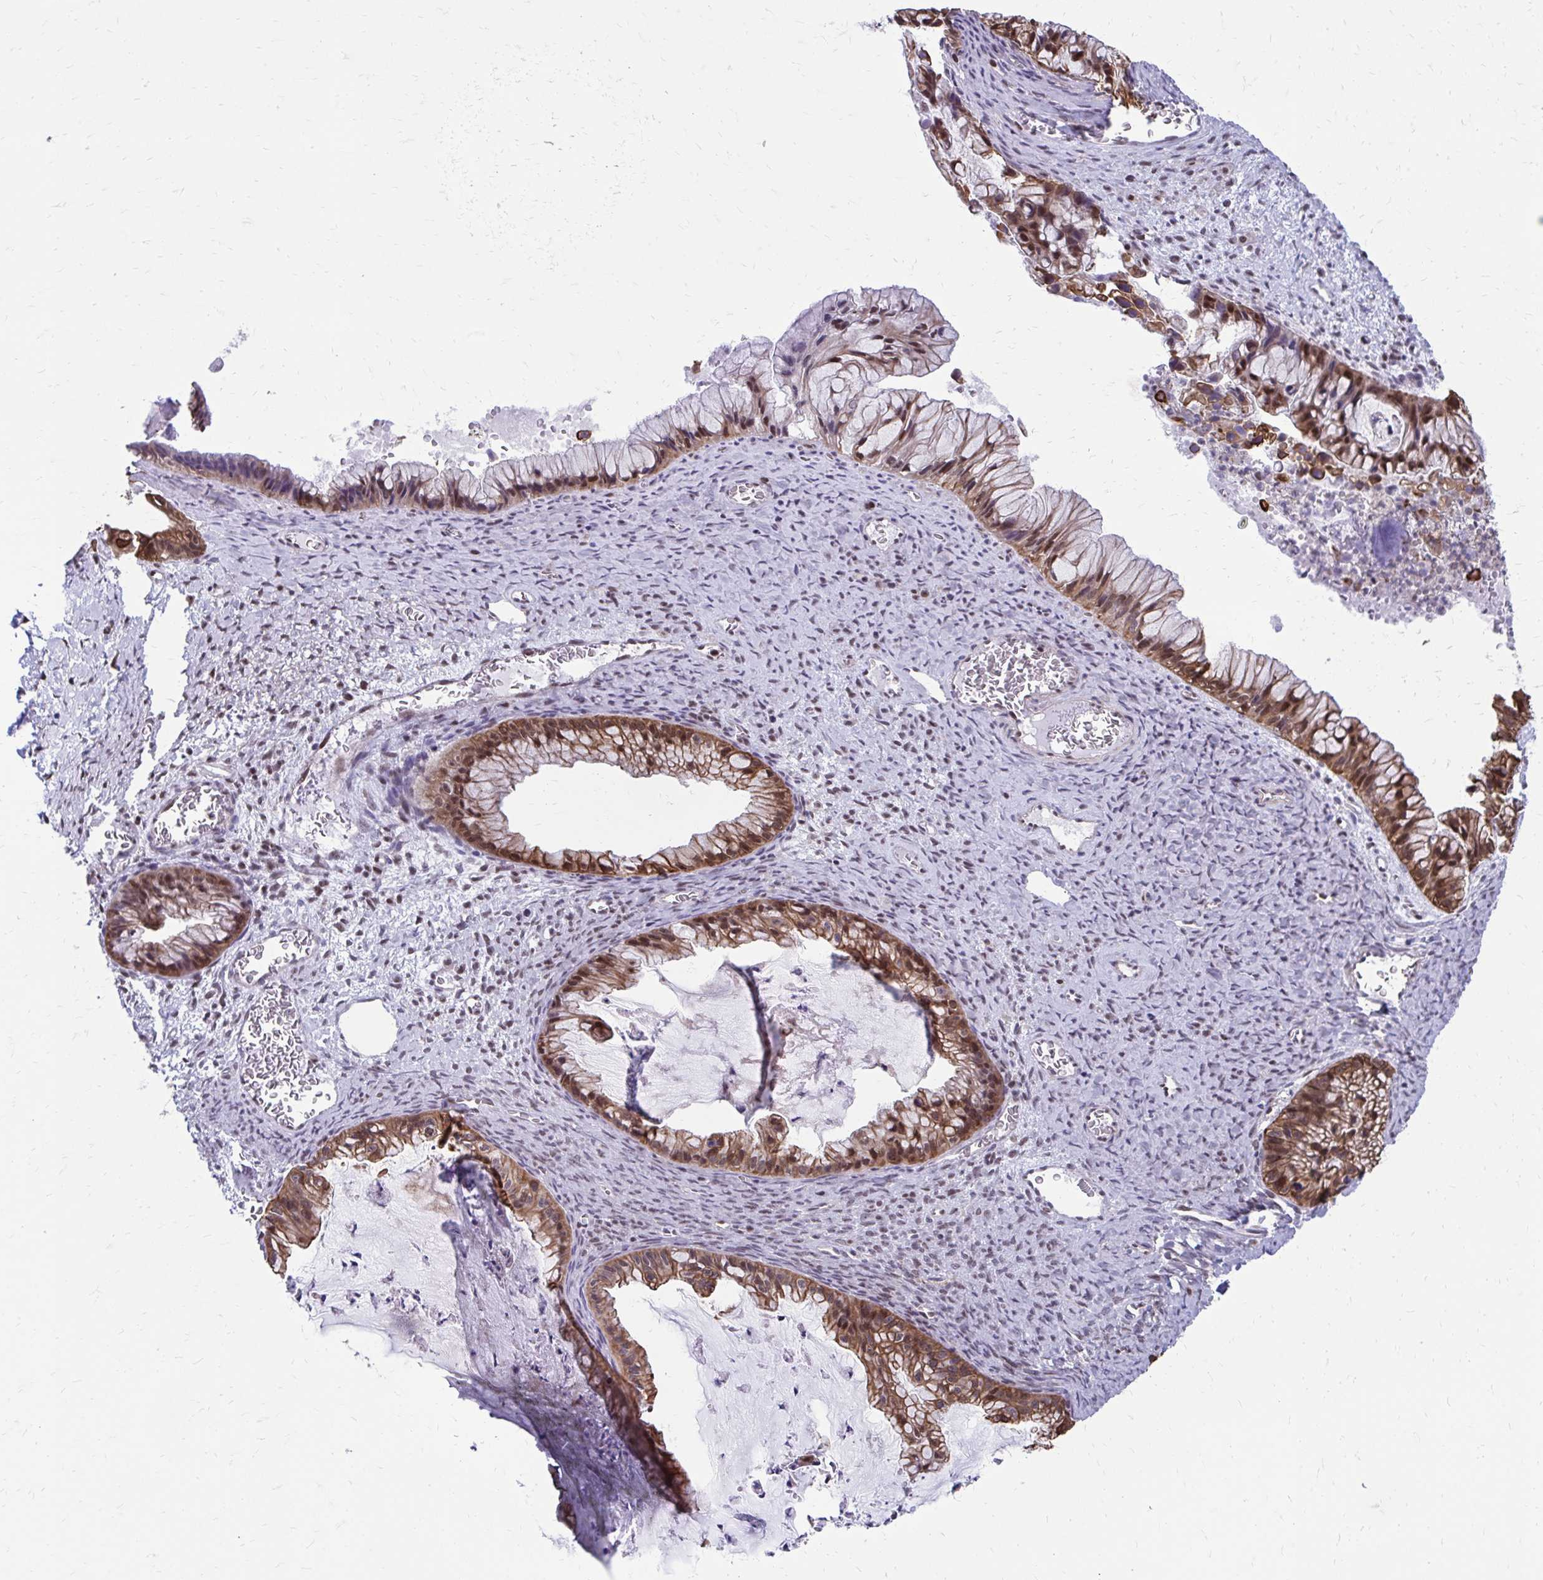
{"staining": {"intensity": "moderate", "quantity": ">75%", "location": "cytoplasmic/membranous,nuclear"}, "tissue": "ovarian cancer", "cell_type": "Tumor cells", "image_type": "cancer", "snomed": [{"axis": "morphology", "description": "Cystadenocarcinoma, mucinous, NOS"}, {"axis": "topography", "description": "Ovary"}], "caption": "Immunohistochemical staining of ovarian cancer (mucinous cystadenocarcinoma) demonstrates medium levels of moderate cytoplasmic/membranous and nuclear staining in approximately >75% of tumor cells.", "gene": "ANKRD30B", "patient": {"sex": "female", "age": 72}}